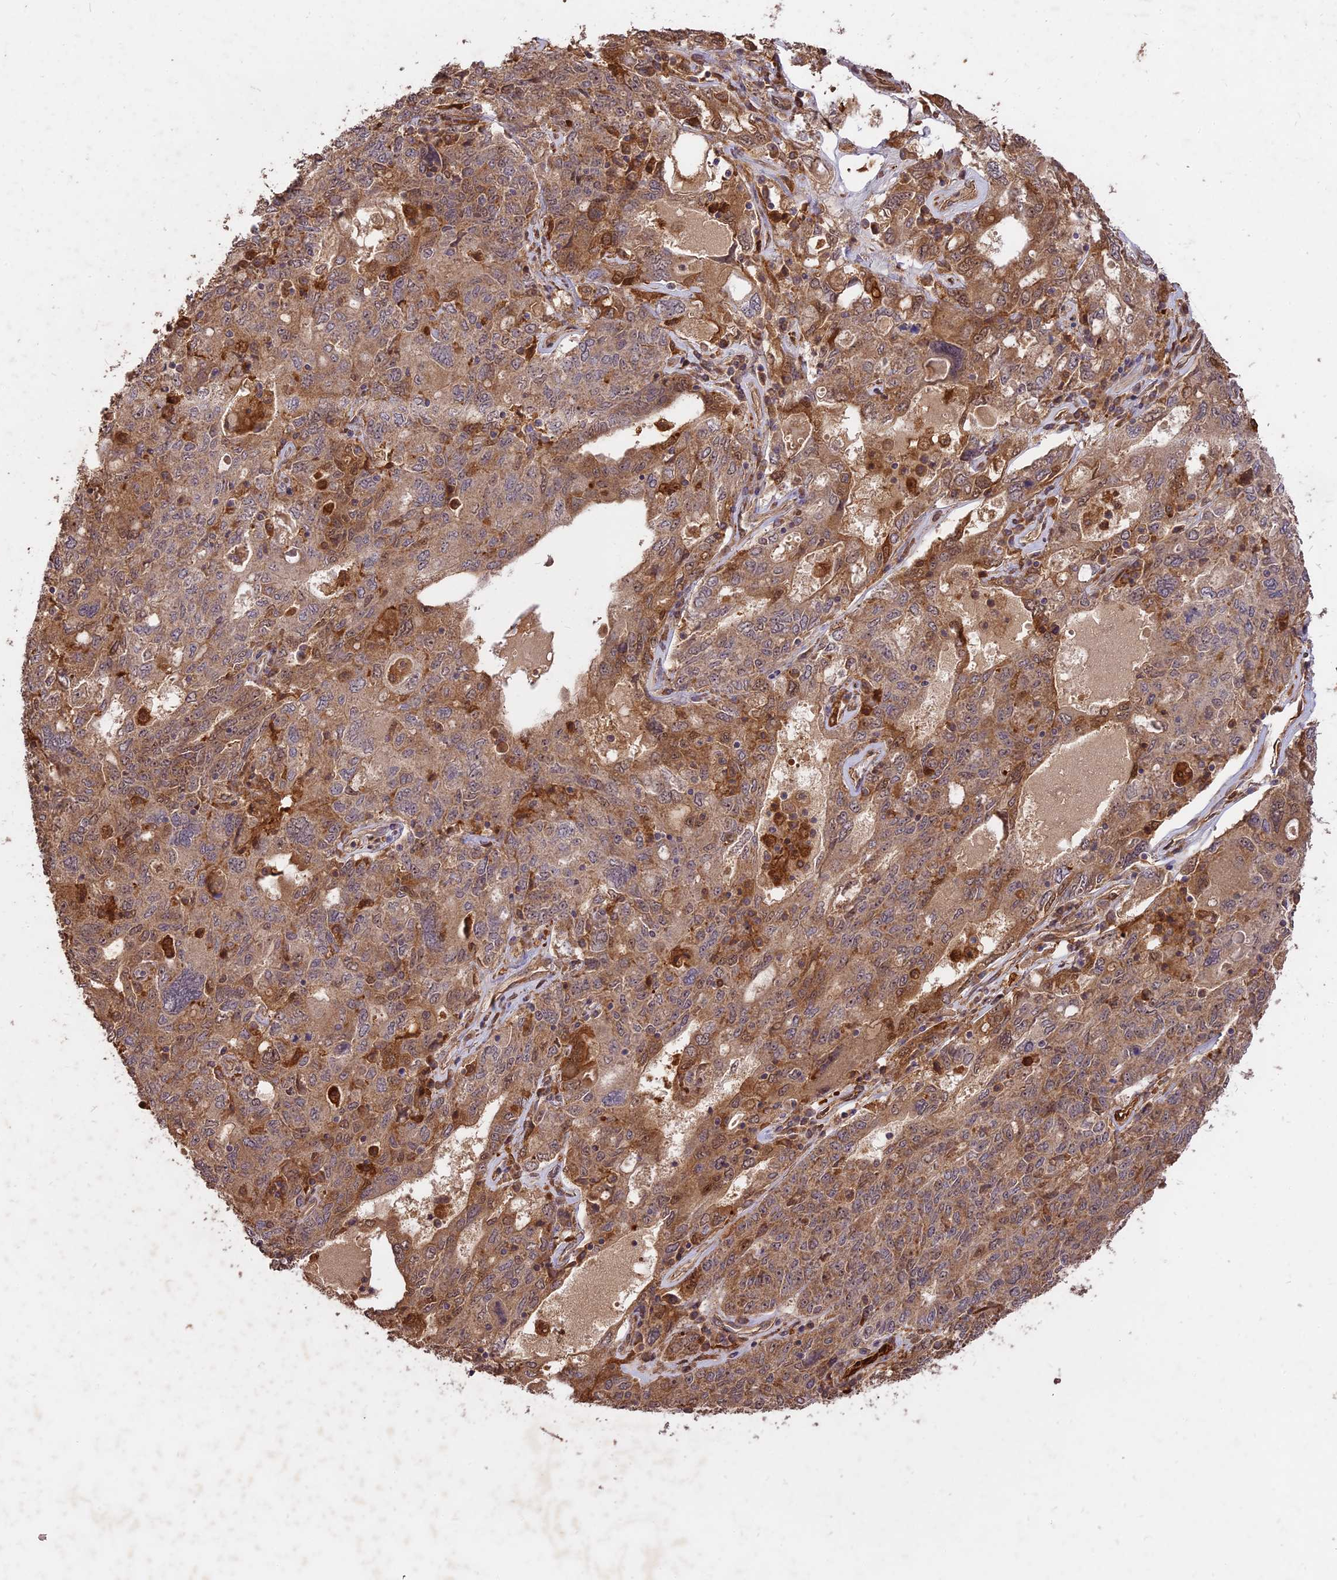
{"staining": {"intensity": "moderate", "quantity": "25%-75%", "location": "cytoplasmic/membranous"}, "tissue": "ovarian cancer", "cell_type": "Tumor cells", "image_type": "cancer", "snomed": [{"axis": "morphology", "description": "Carcinoma, endometroid"}, {"axis": "topography", "description": "Ovary"}], "caption": "Immunohistochemistry histopathology image of ovarian cancer (endometroid carcinoma) stained for a protein (brown), which displays medium levels of moderate cytoplasmic/membranous staining in approximately 25%-75% of tumor cells.", "gene": "SAC3D1", "patient": {"sex": "female", "age": 62}}